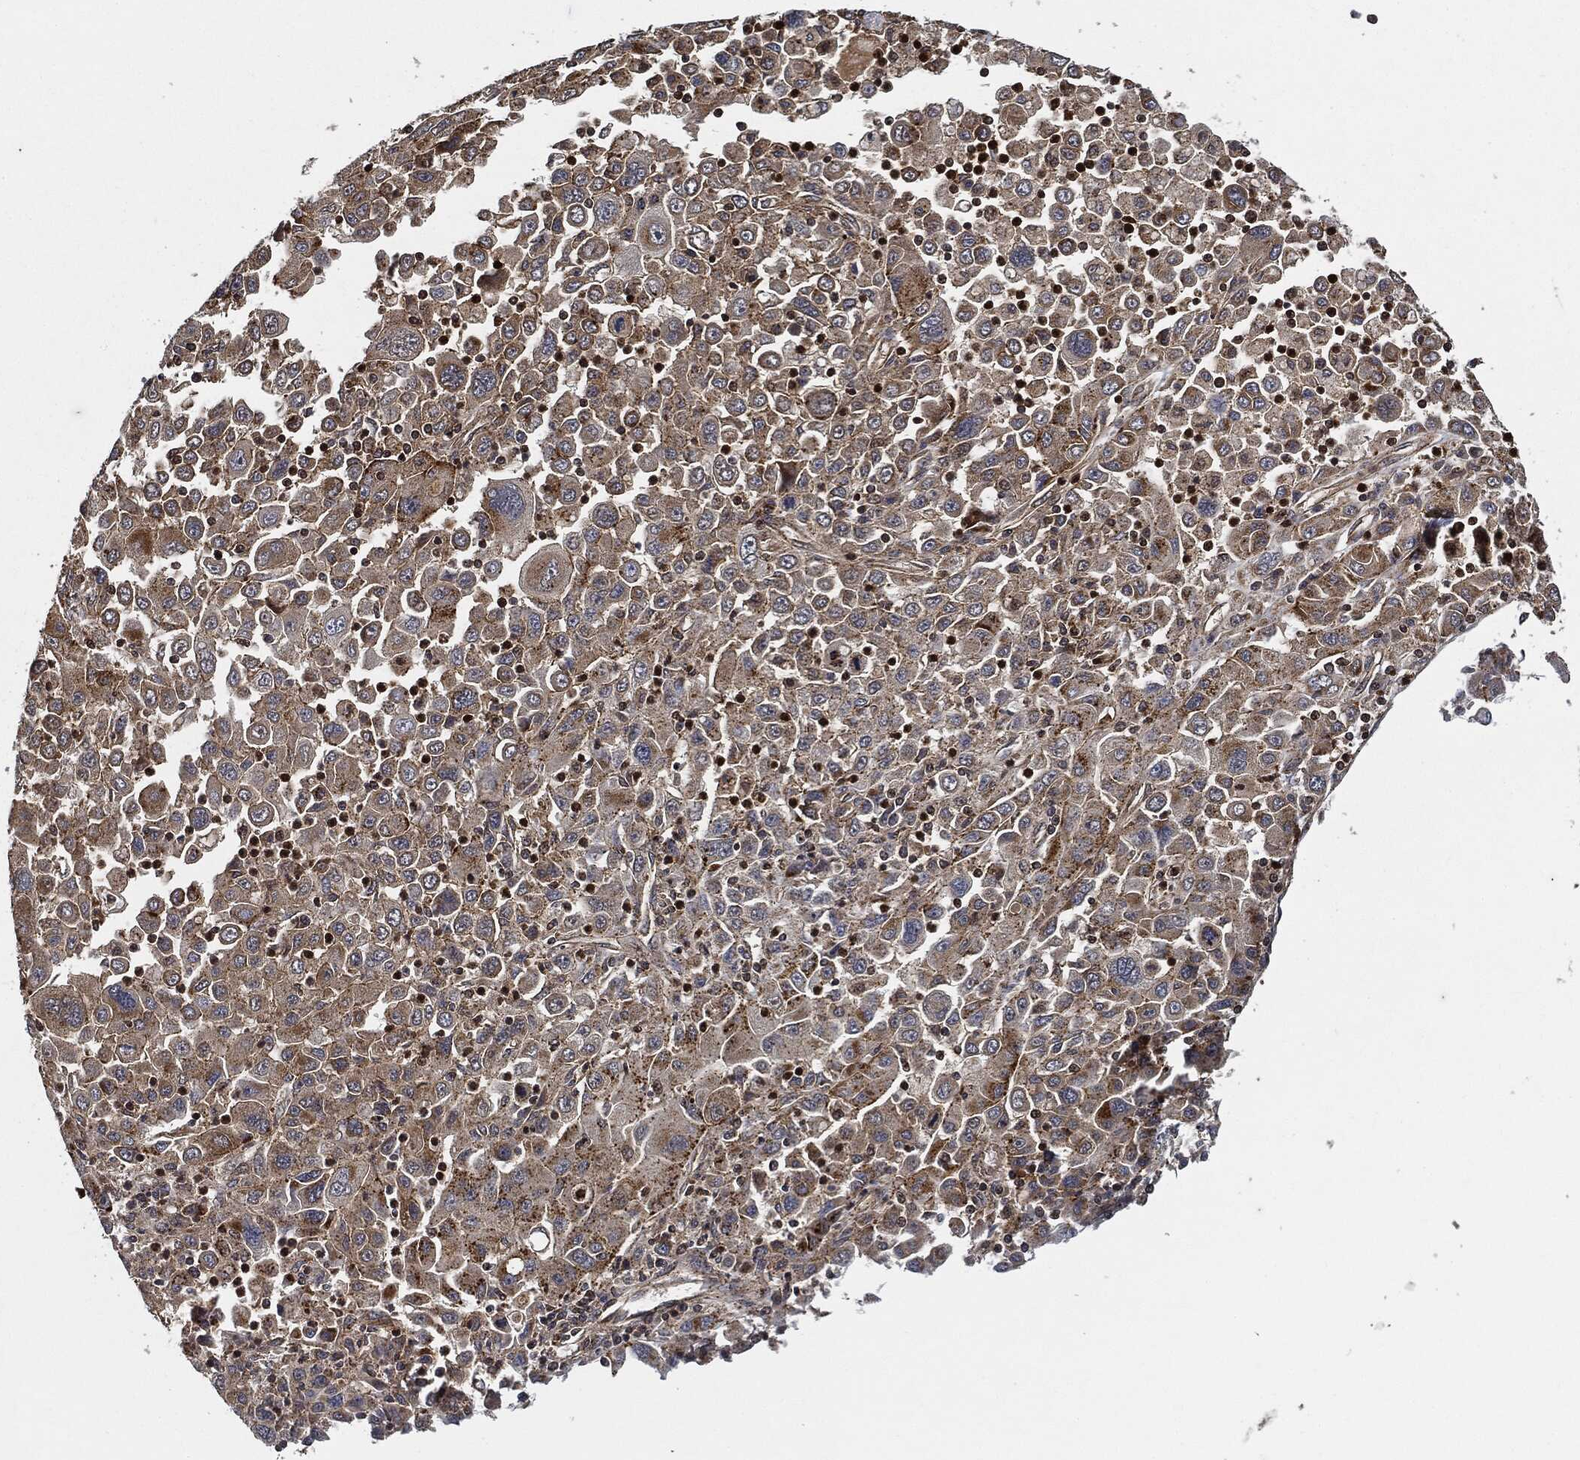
{"staining": {"intensity": "moderate", "quantity": "25%-75%", "location": "cytoplasmic/membranous"}, "tissue": "stomach cancer", "cell_type": "Tumor cells", "image_type": "cancer", "snomed": [{"axis": "morphology", "description": "Adenocarcinoma, NOS"}, {"axis": "topography", "description": "Stomach"}], "caption": "Tumor cells exhibit medium levels of moderate cytoplasmic/membranous expression in about 25%-75% of cells in human stomach cancer (adenocarcinoma).", "gene": "MAP3K3", "patient": {"sex": "male", "age": 56}}